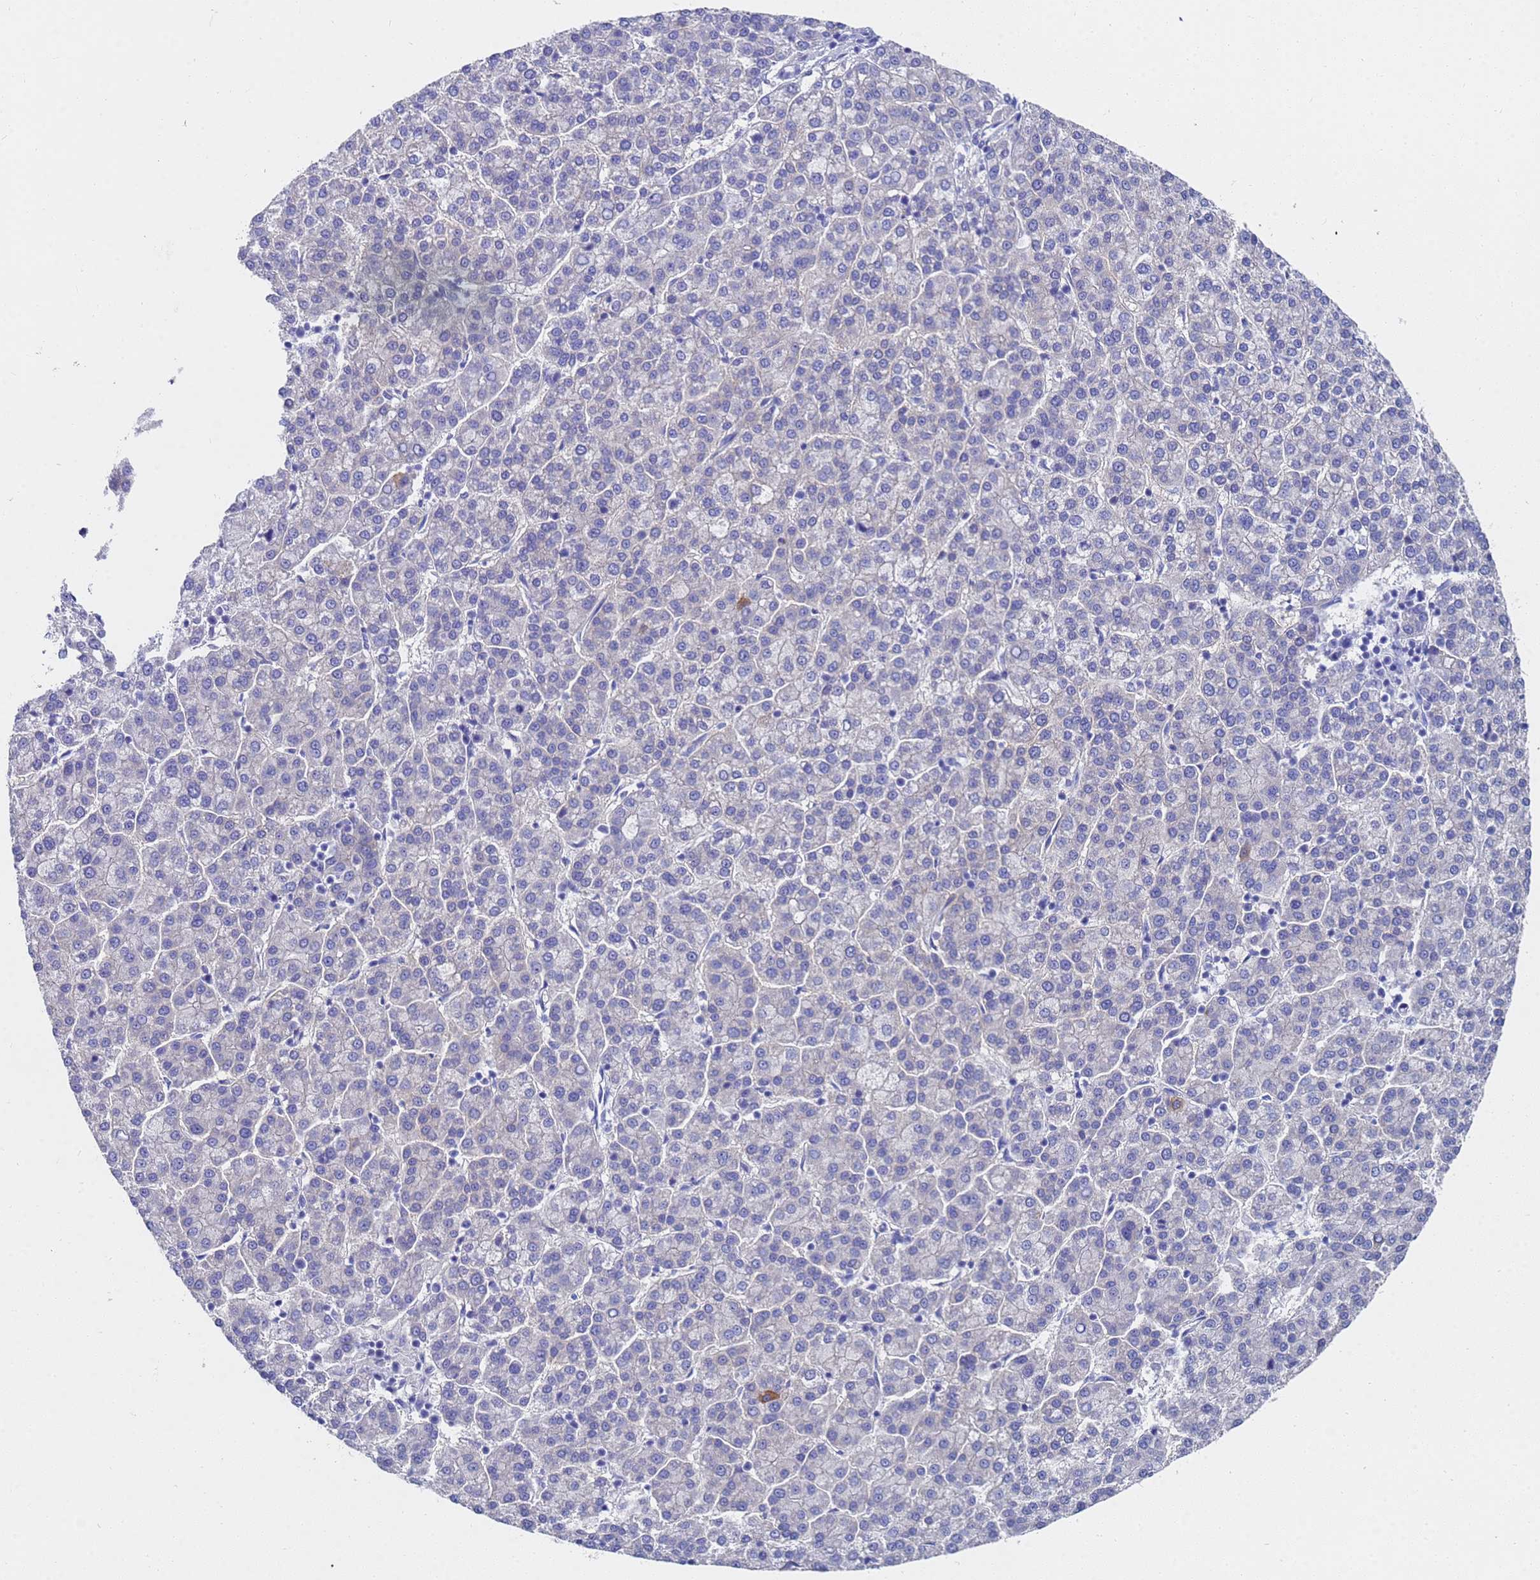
{"staining": {"intensity": "negative", "quantity": "none", "location": "none"}, "tissue": "liver cancer", "cell_type": "Tumor cells", "image_type": "cancer", "snomed": [{"axis": "morphology", "description": "Carcinoma, Hepatocellular, NOS"}, {"axis": "topography", "description": "Liver"}], "caption": "Tumor cells are negative for protein expression in human liver cancer.", "gene": "C2orf72", "patient": {"sex": "female", "age": 58}}